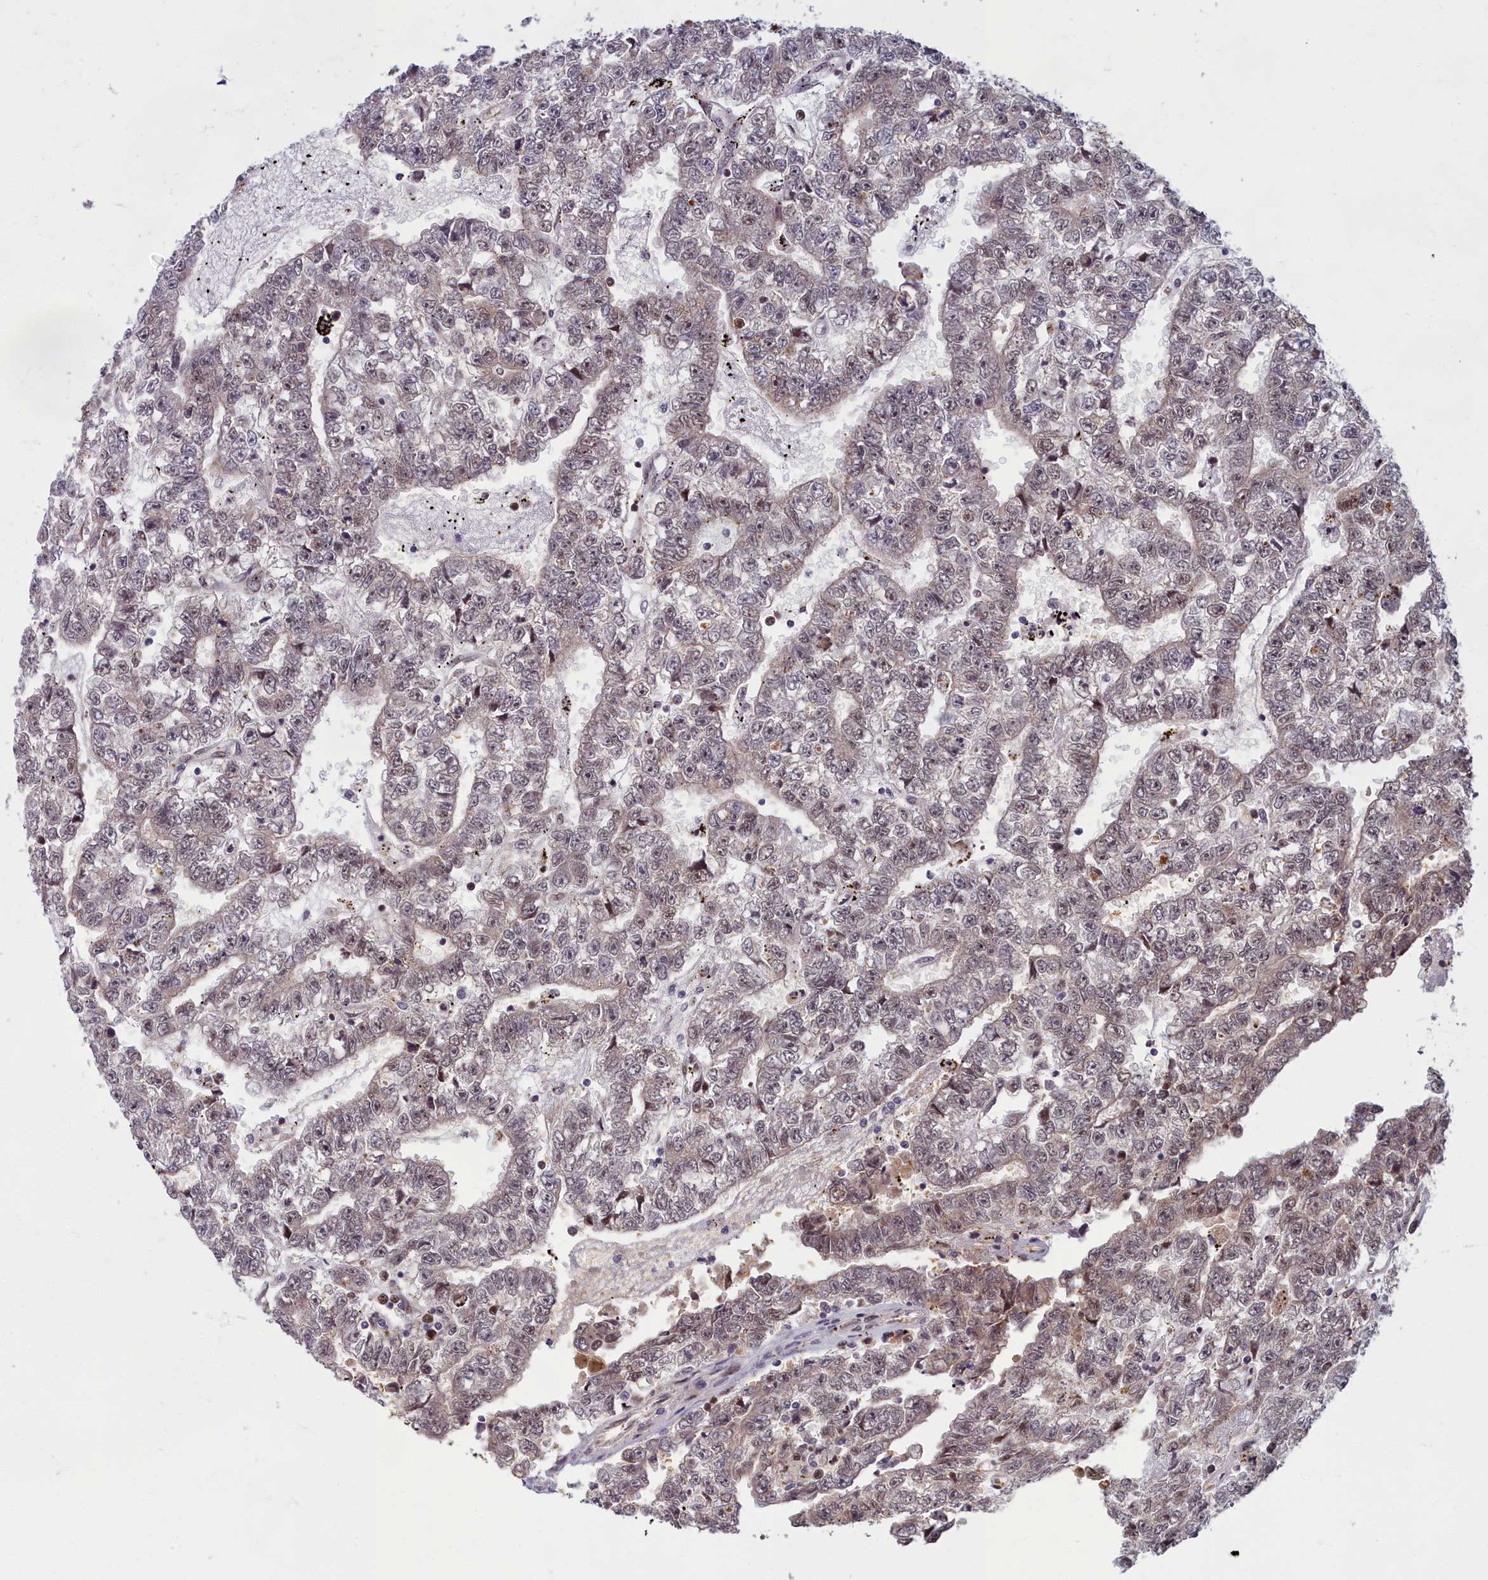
{"staining": {"intensity": "weak", "quantity": "25%-75%", "location": "nuclear"}, "tissue": "testis cancer", "cell_type": "Tumor cells", "image_type": "cancer", "snomed": [{"axis": "morphology", "description": "Carcinoma, Embryonal, NOS"}, {"axis": "topography", "description": "Testis"}], "caption": "The image reveals a brown stain indicating the presence of a protein in the nuclear of tumor cells in testis cancer (embryonal carcinoma). Ihc stains the protein of interest in brown and the nuclei are stained blue.", "gene": "EARS2", "patient": {"sex": "male", "age": 25}}